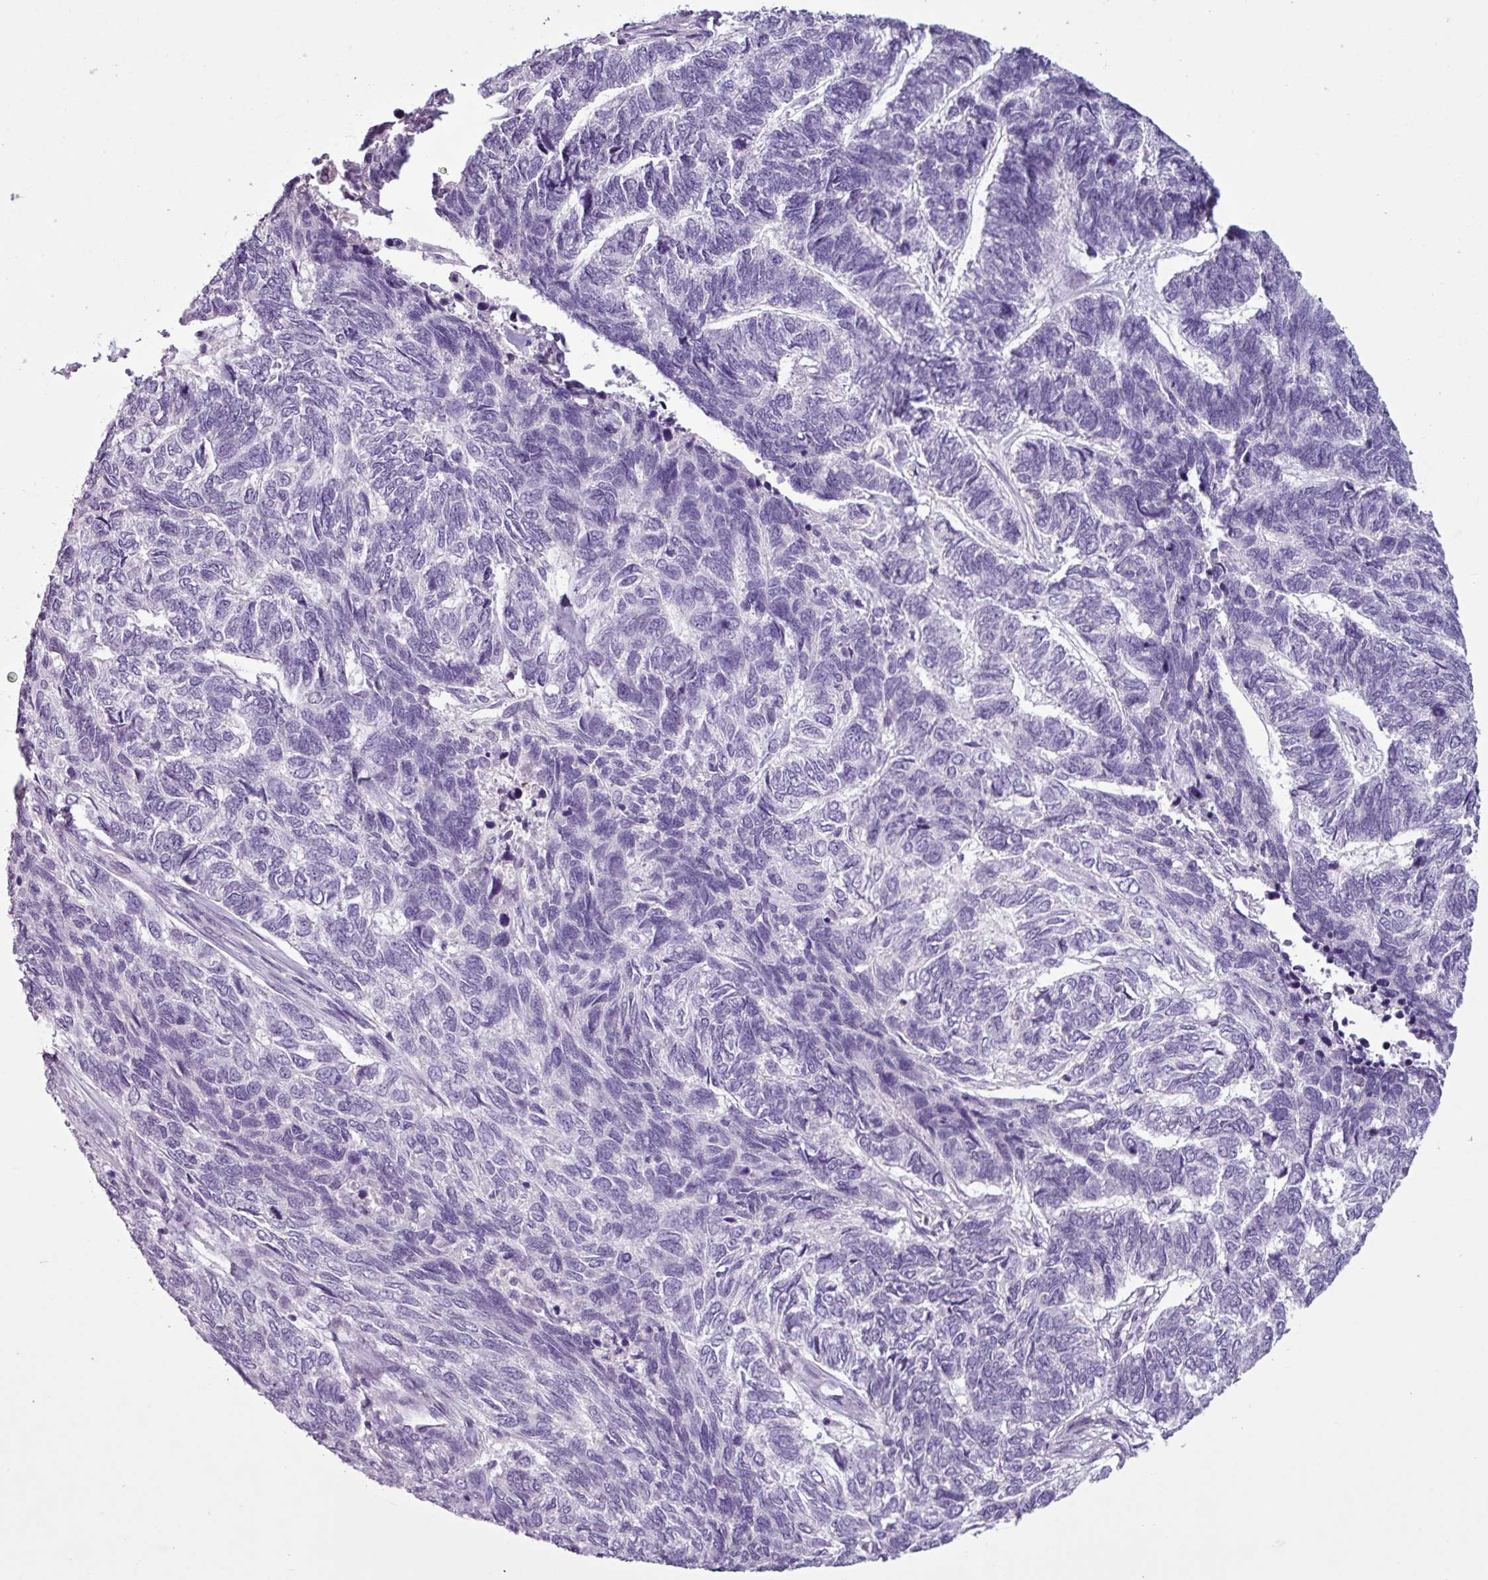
{"staining": {"intensity": "negative", "quantity": "none", "location": "none"}, "tissue": "skin cancer", "cell_type": "Tumor cells", "image_type": "cancer", "snomed": [{"axis": "morphology", "description": "Basal cell carcinoma"}, {"axis": "topography", "description": "Skin"}], "caption": "Micrograph shows no protein positivity in tumor cells of skin cancer tissue. (Brightfield microscopy of DAB (3,3'-diaminobenzidine) IHC at high magnification).", "gene": "C9orf24", "patient": {"sex": "female", "age": 65}}